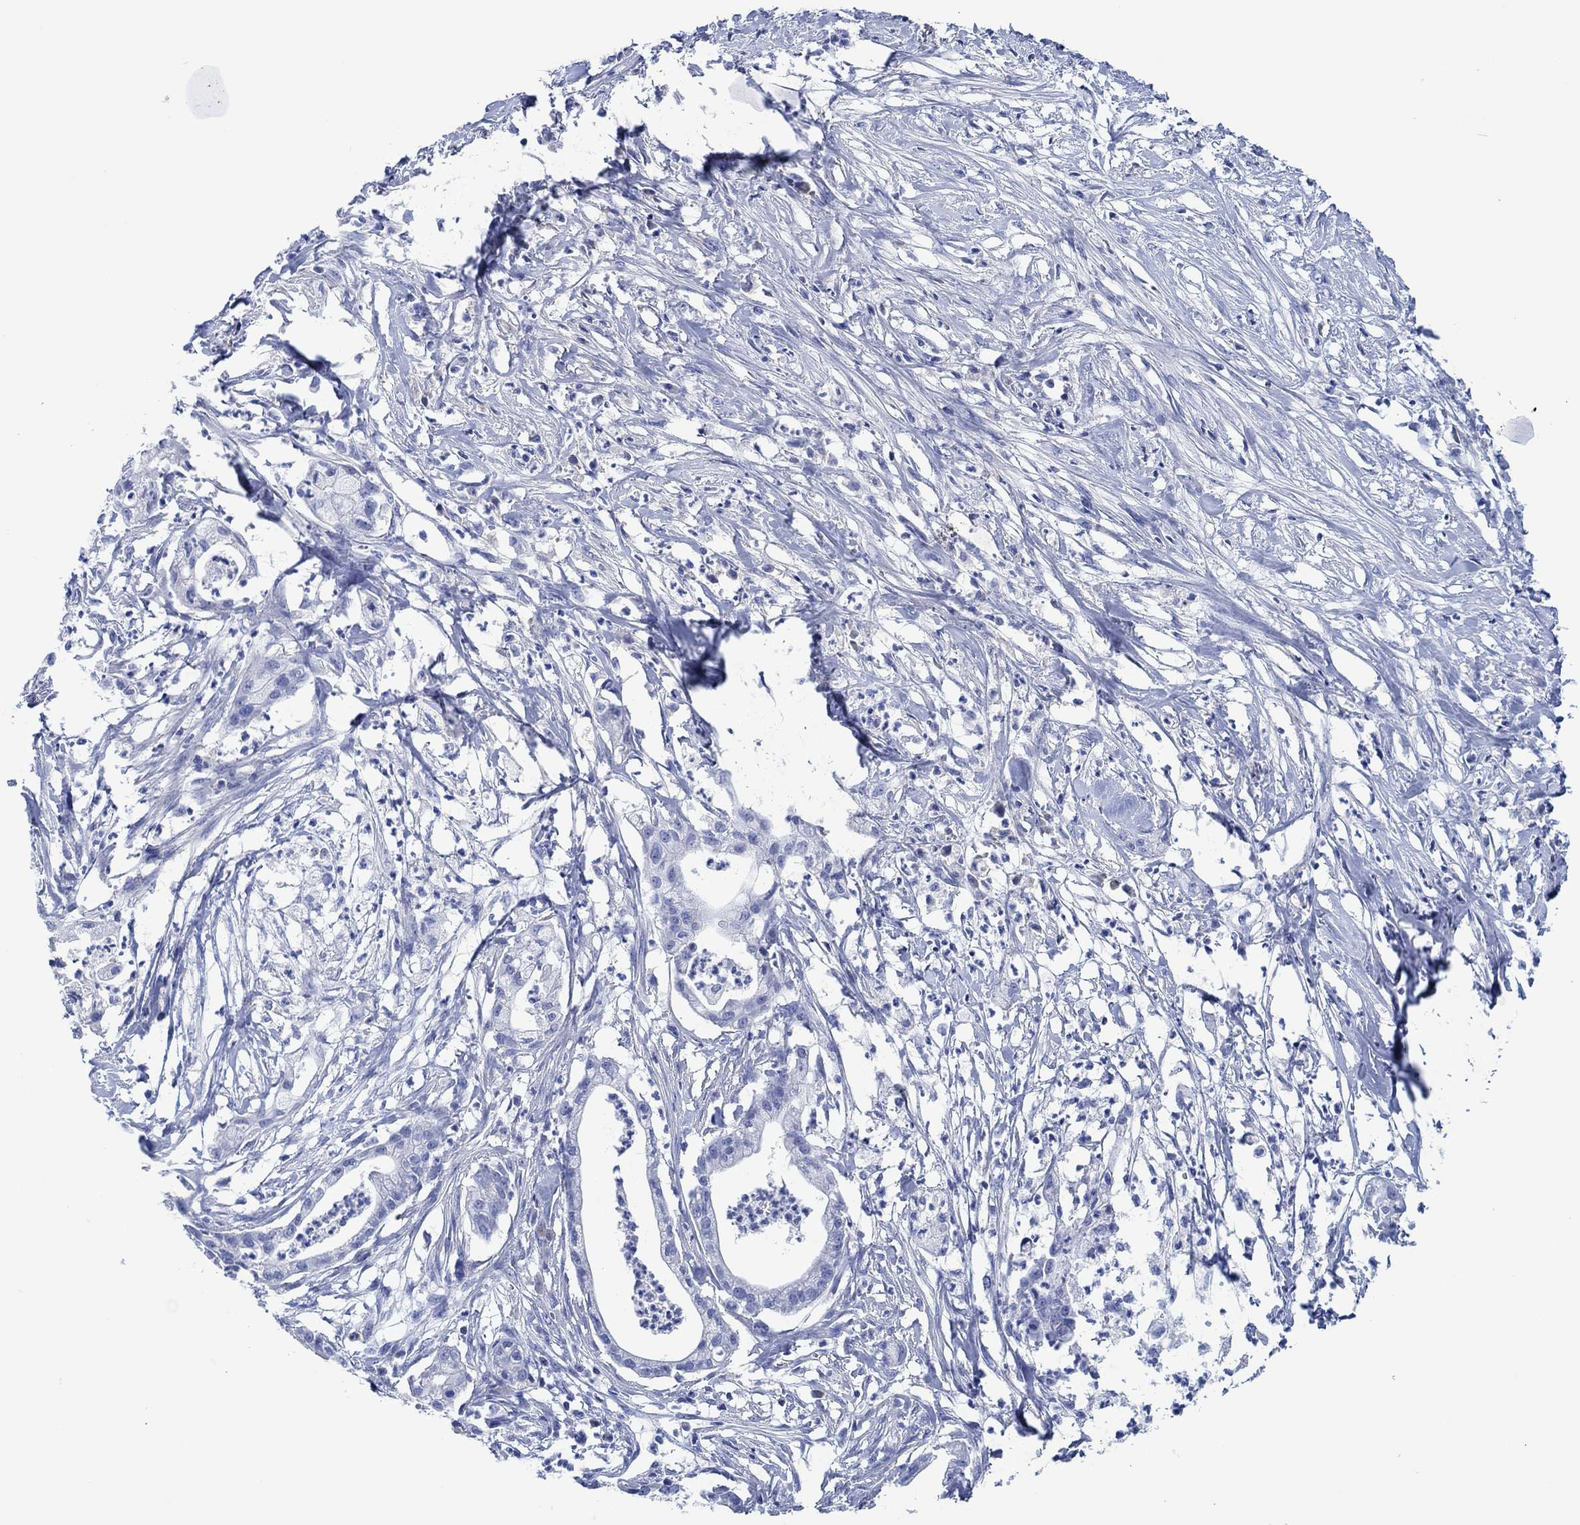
{"staining": {"intensity": "negative", "quantity": "none", "location": "none"}, "tissue": "pancreatic cancer", "cell_type": "Tumor cells", "image_type": "cancer", "snomed": [{"axis": "morphology", "description": "Normal tissue, NOS"}, {"axis": "morphology", "description": "Adenocarcinoma, NOS"}, {"axis": "topography", "description": "Pancreas"}], "caption": "Immunohistochemical staining of pancreatic adenocarcinoma shows no significant expression in tumor cells.", "gene": "CPNE6", "patient": {"sex": "female", "age": 58}}